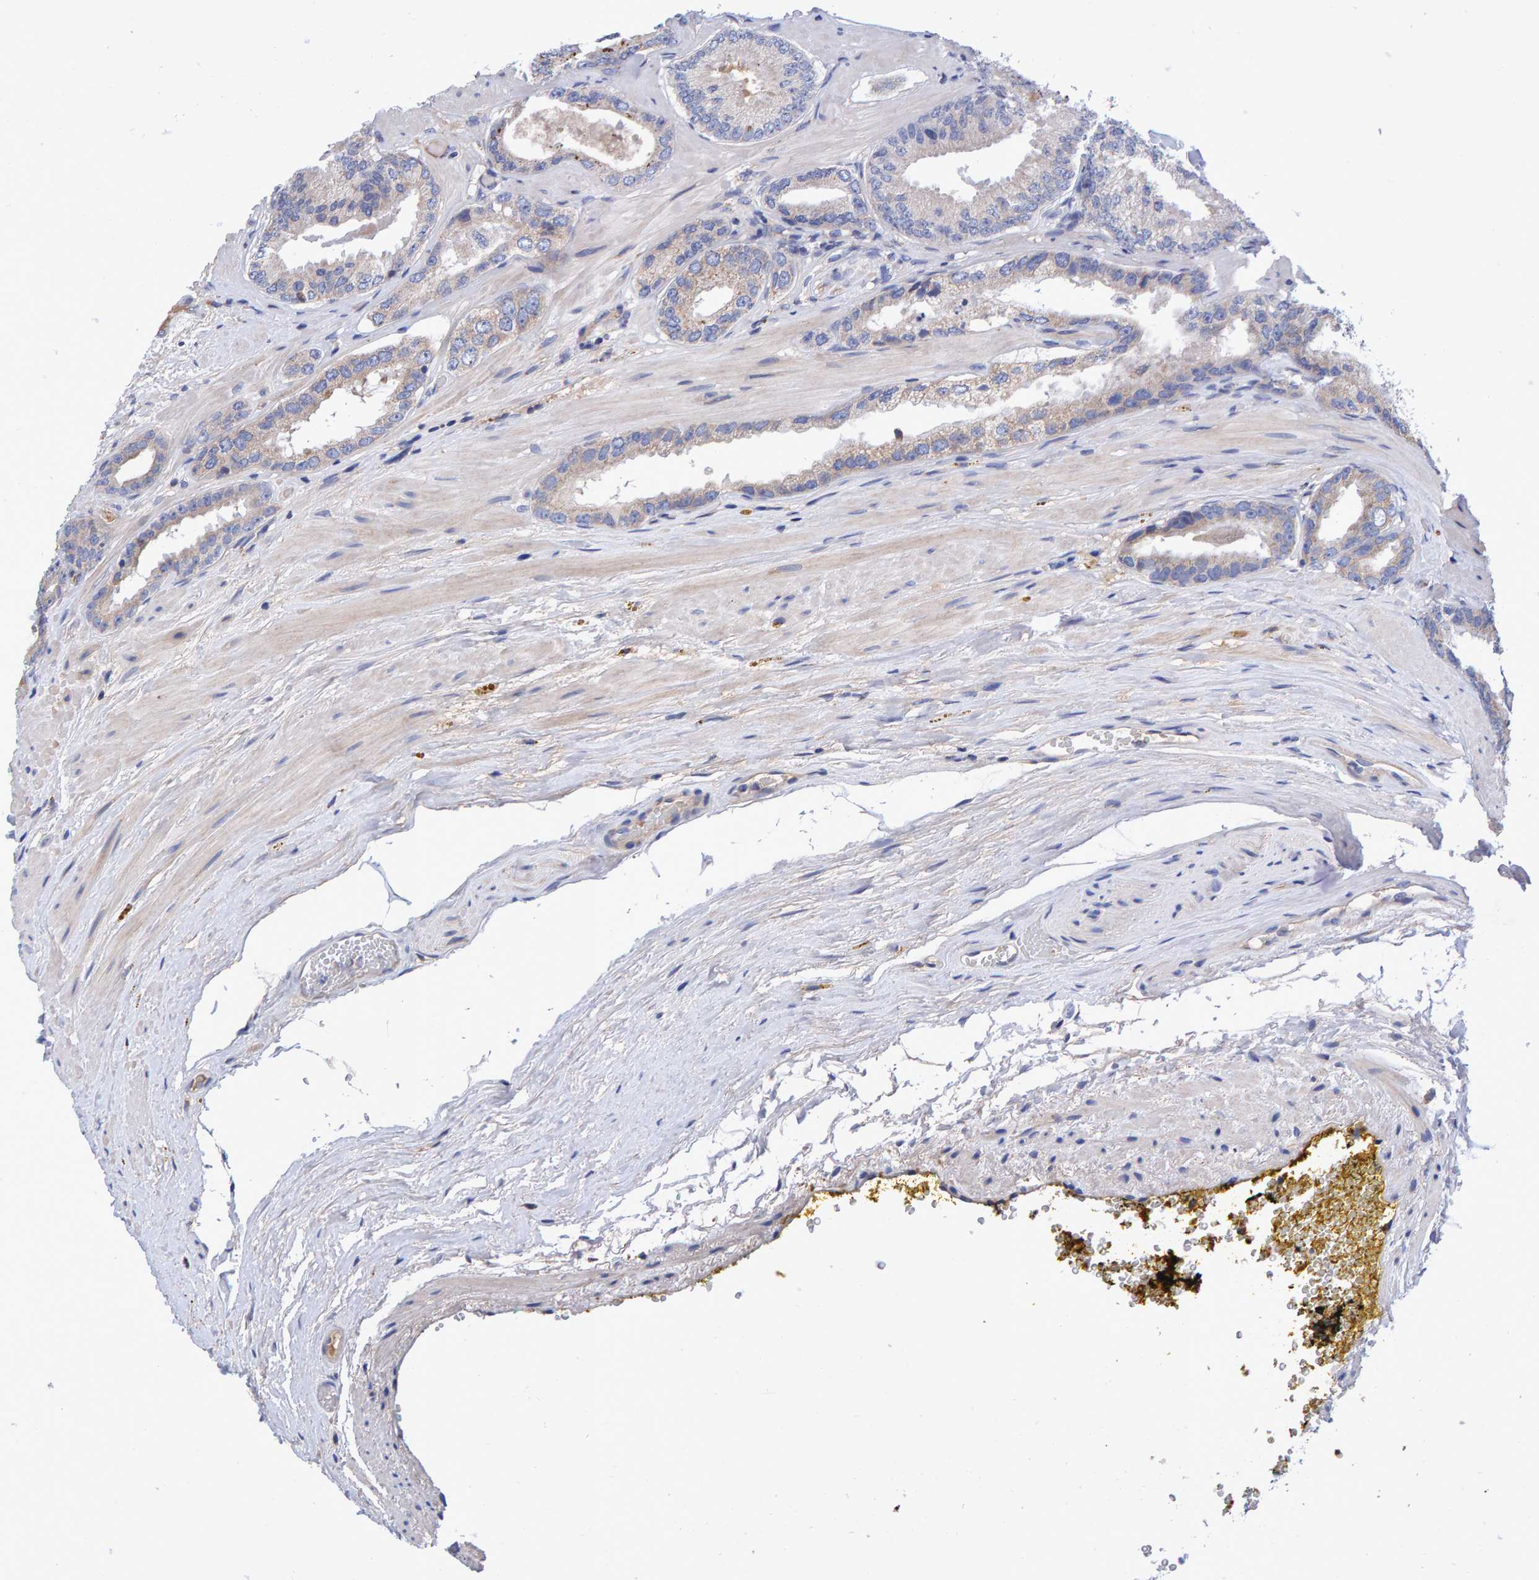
{"staining": {"intensity": "negative", "quantity": "none", "location": "none"}, "tissue": "prostate cancer", "cell_type": "Tumor cells", "image_type": "cancer", "snomed": [{"axis": "morphology", "description": "Adenocarcinoma, Low grade"}, {"axis": "topography", "description": "Prostate"}], "caption": "The immunohistochemistry micrograph has no significant positivity in tumor cells of prostate low-grade adenocarcinoma tissue.", "gene": "EFR3A", "patient": {"sex": "male", "age": 51}}